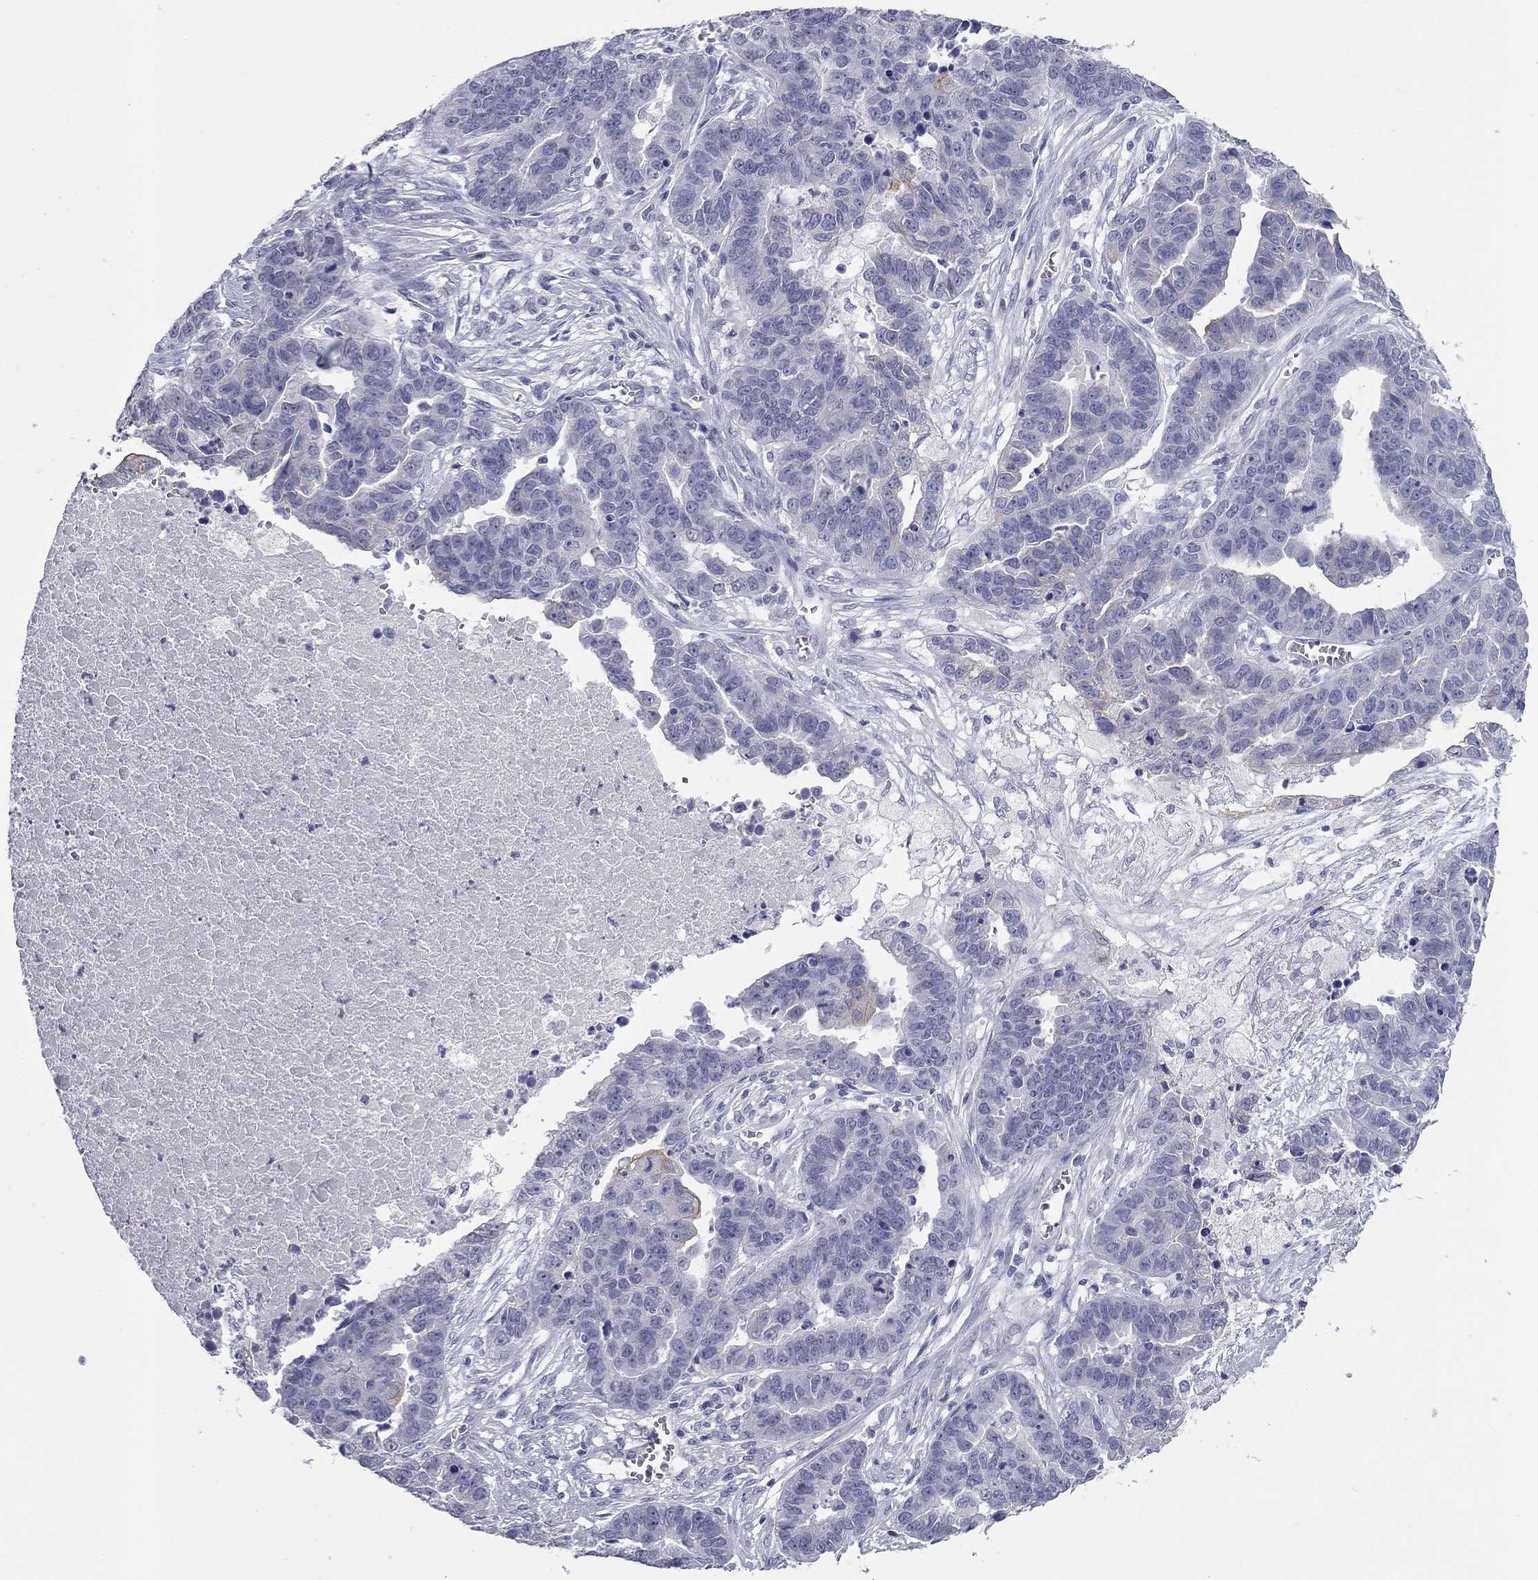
{"staining": {"intensity": "weak", "quantity": "<25%", "location": "cytoplasmic/membranous"}, "tissue": "ovarian cancer", "cell_type": "Tumor cells", "image_type": "cancer", "snomed": [{"axis": "morphology", "description": "Cystadenocarcinoma, serous, NOS"}, {"axis": "topography", "description": "Ovary"}], "caption": "Tumor cells are negative for protein expression in human ovarian cancer. (Brightfield microscopy of DAB (3,3'-diaminobenzidine) immunohistochemistry (IHC) at high magnification).", "gene": "KRT75", "patient": {"sex": "female", "age": 87}}